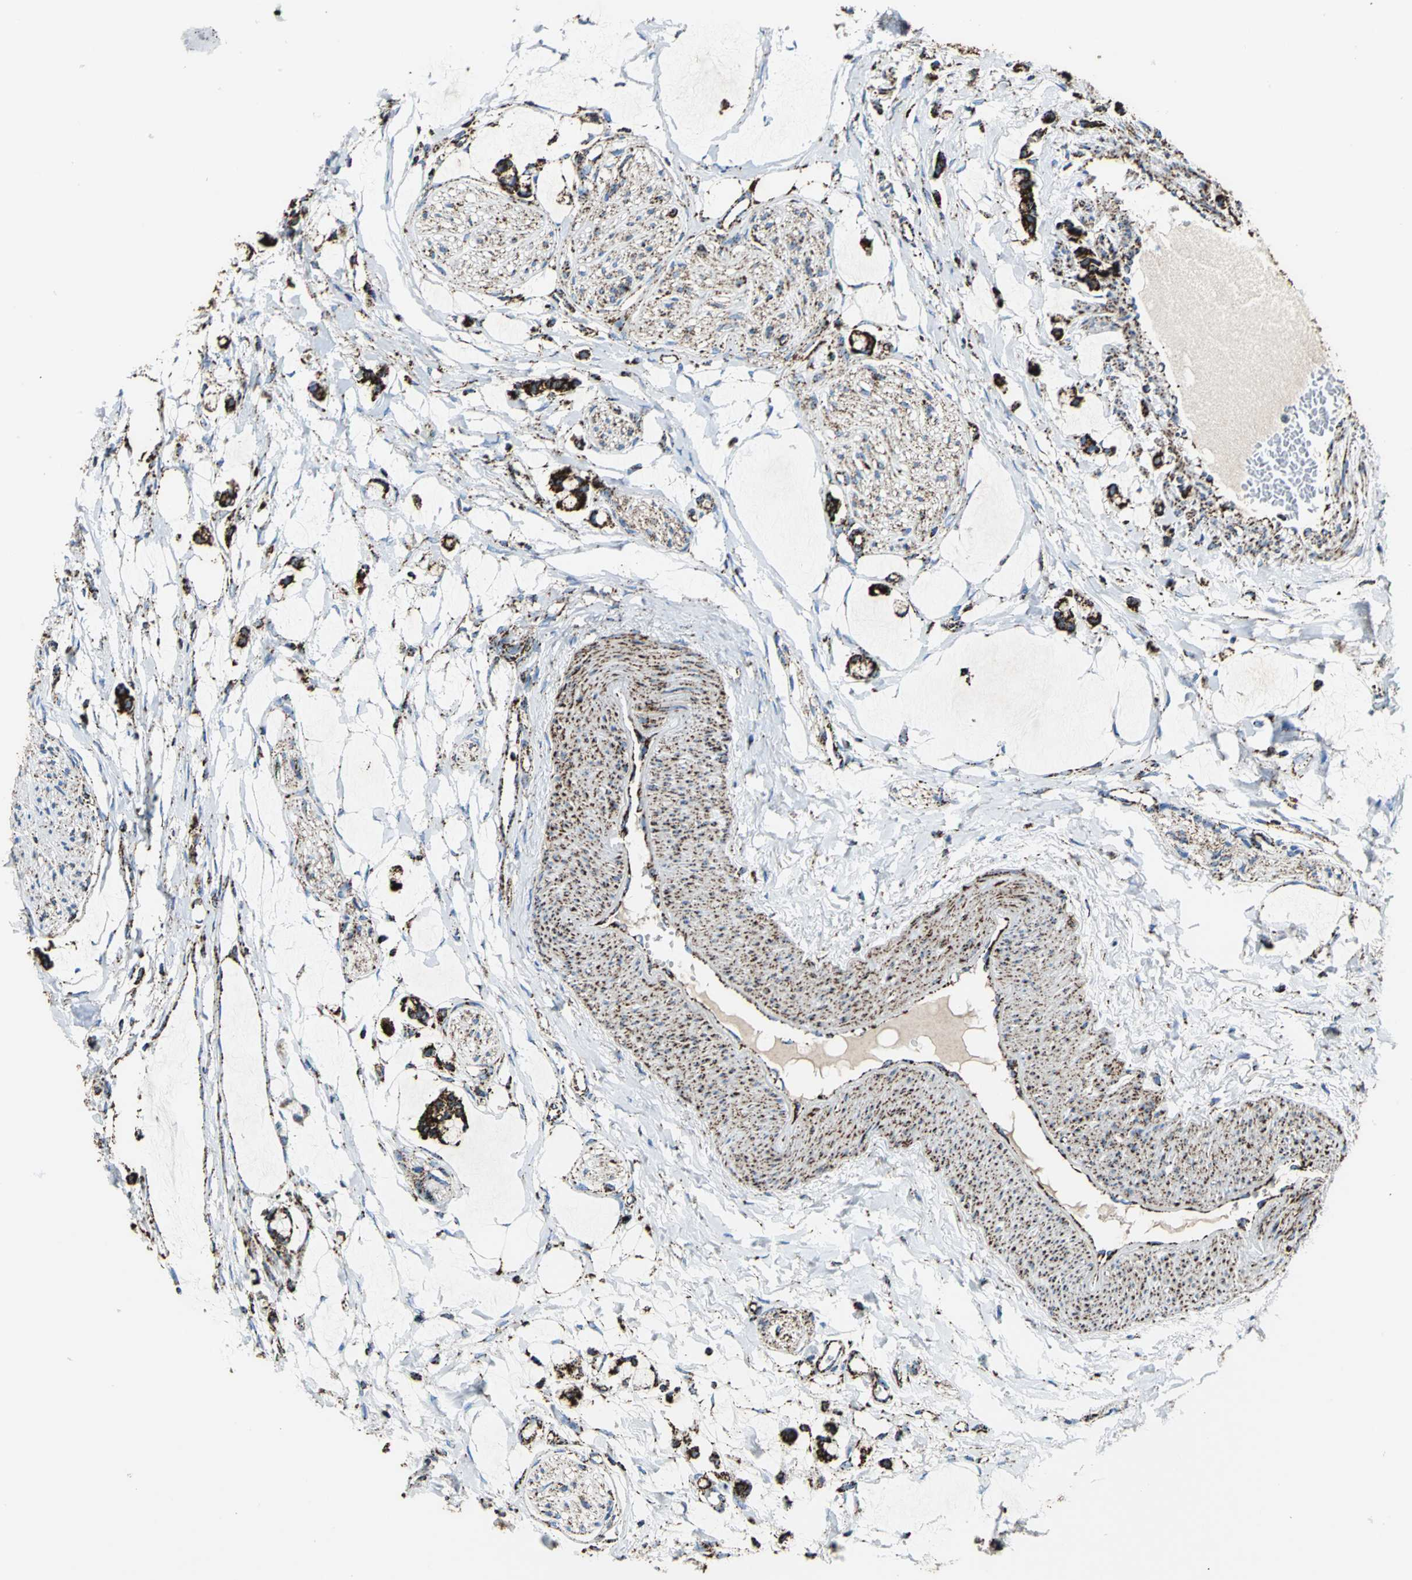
{"staining": {"intensity": "strong", "quantity": ">75%", "location": "cytoplasmic/membranous"}, "tissue": "colorectal cancer", "cell_type": "Tumor cells", "image_type": "cancer", "snomed": [{"axis": "morphology", "description": "Normal tissue, NOS"}, {"axis": "morphology", "description": "Adenocarcinoma, NOS"}, {"axis": "topography", "description": "Colon"}, {"axis": "topography", "description": "Peripheral nerve tissue"}], "caption": "Strong cytoplasmic/membranous expression for a protein is present in about >75% of tumor cells of colorectal cancer (adenocarcinoma) using IHC.", "gene": "ECH1", "patient": {"sex": "male", "age": 14}}